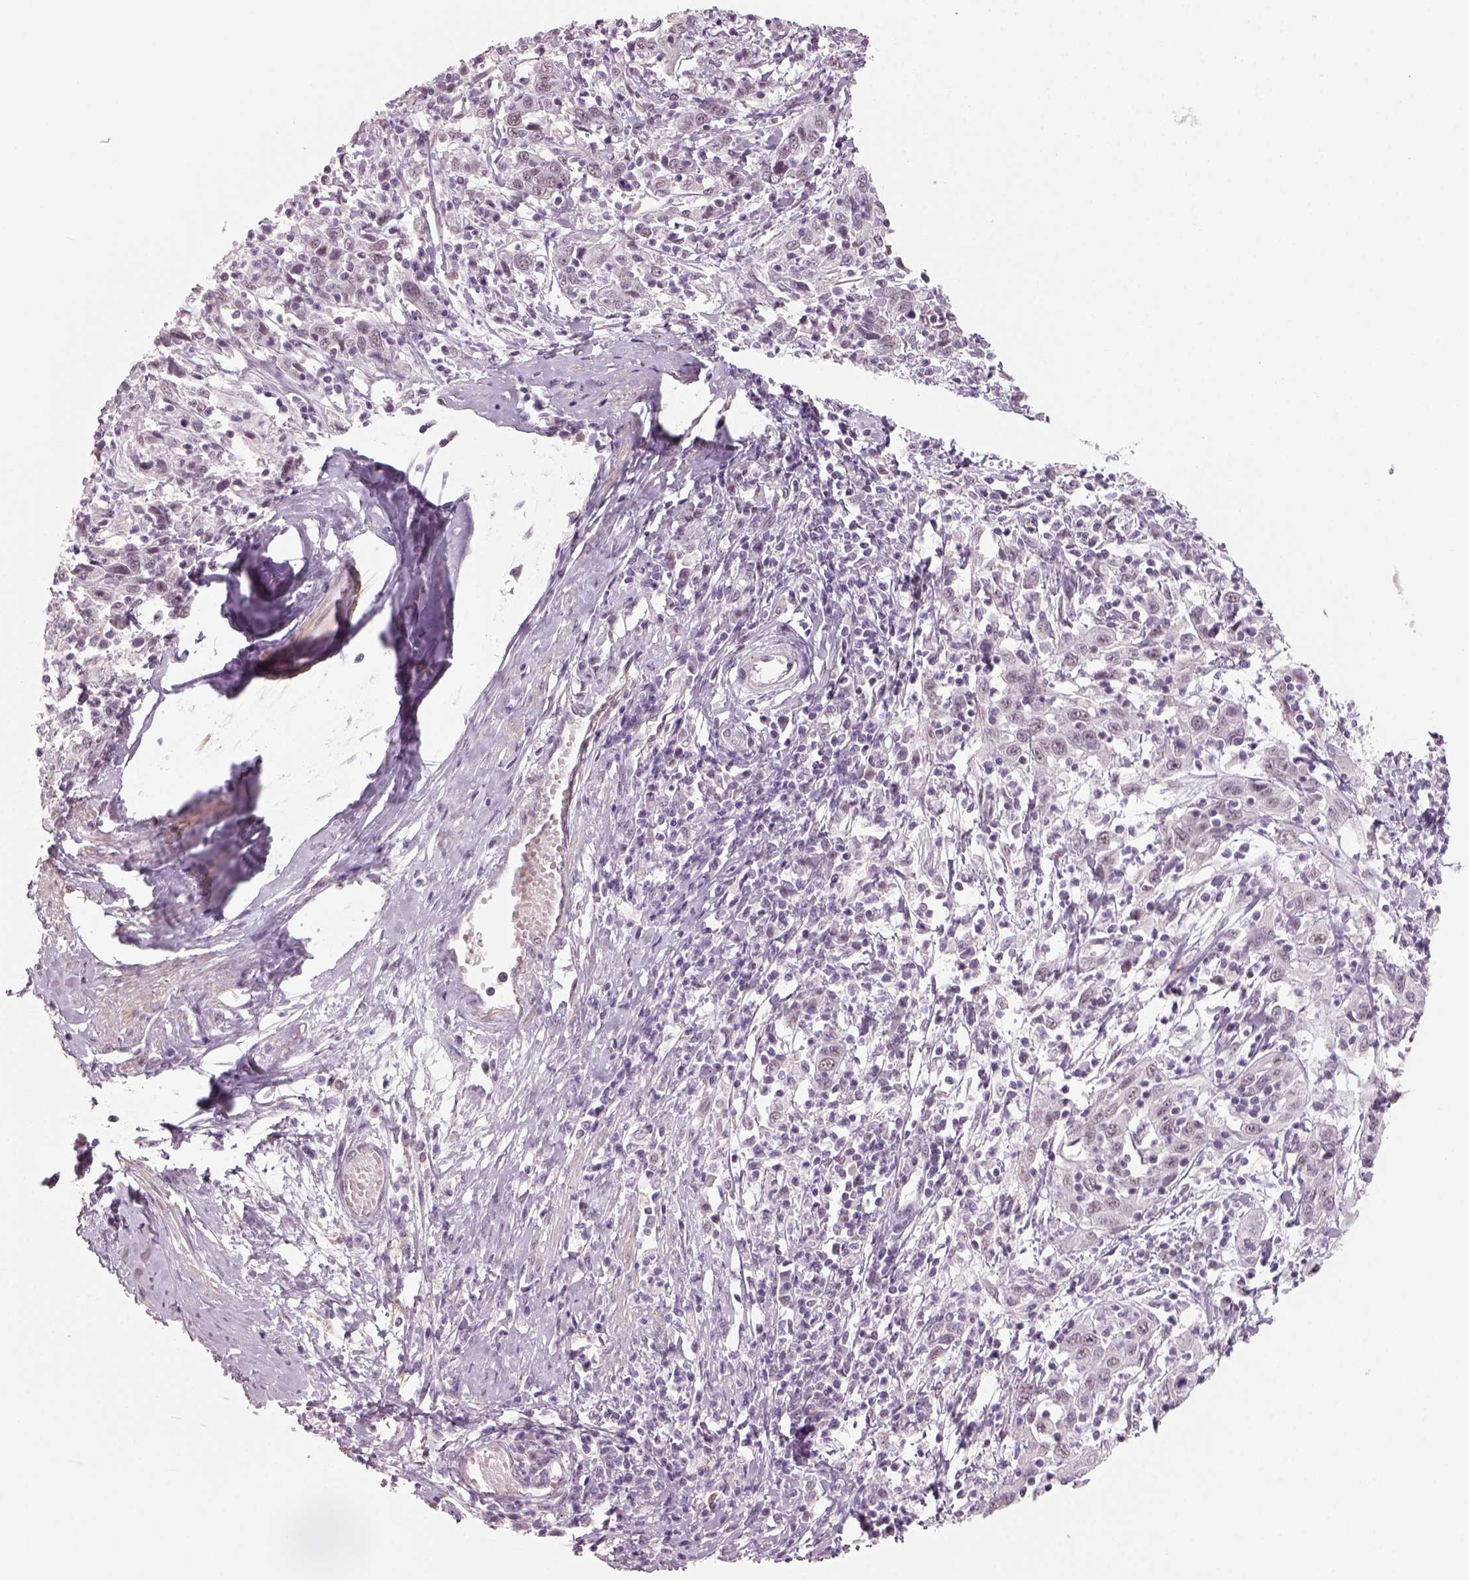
{"staining": {"intensity": "negative", "quantity": "none", "location": "none"}, "tissue": "cervical cancer", "cell_type": "Tumor cells", "image_type": "cancer", "snomed": [{"axis": "morphology", "description": "Squamous cell carcinoma, NOS"}, {"axis": "topography", "description": "Cervix"}], "caption": "IHC of human cervical squamous cell carcinoma exhibits no expression in tumor cells.", "gene": "NAT8", "patient": {"sex": "female", "age": 46}}